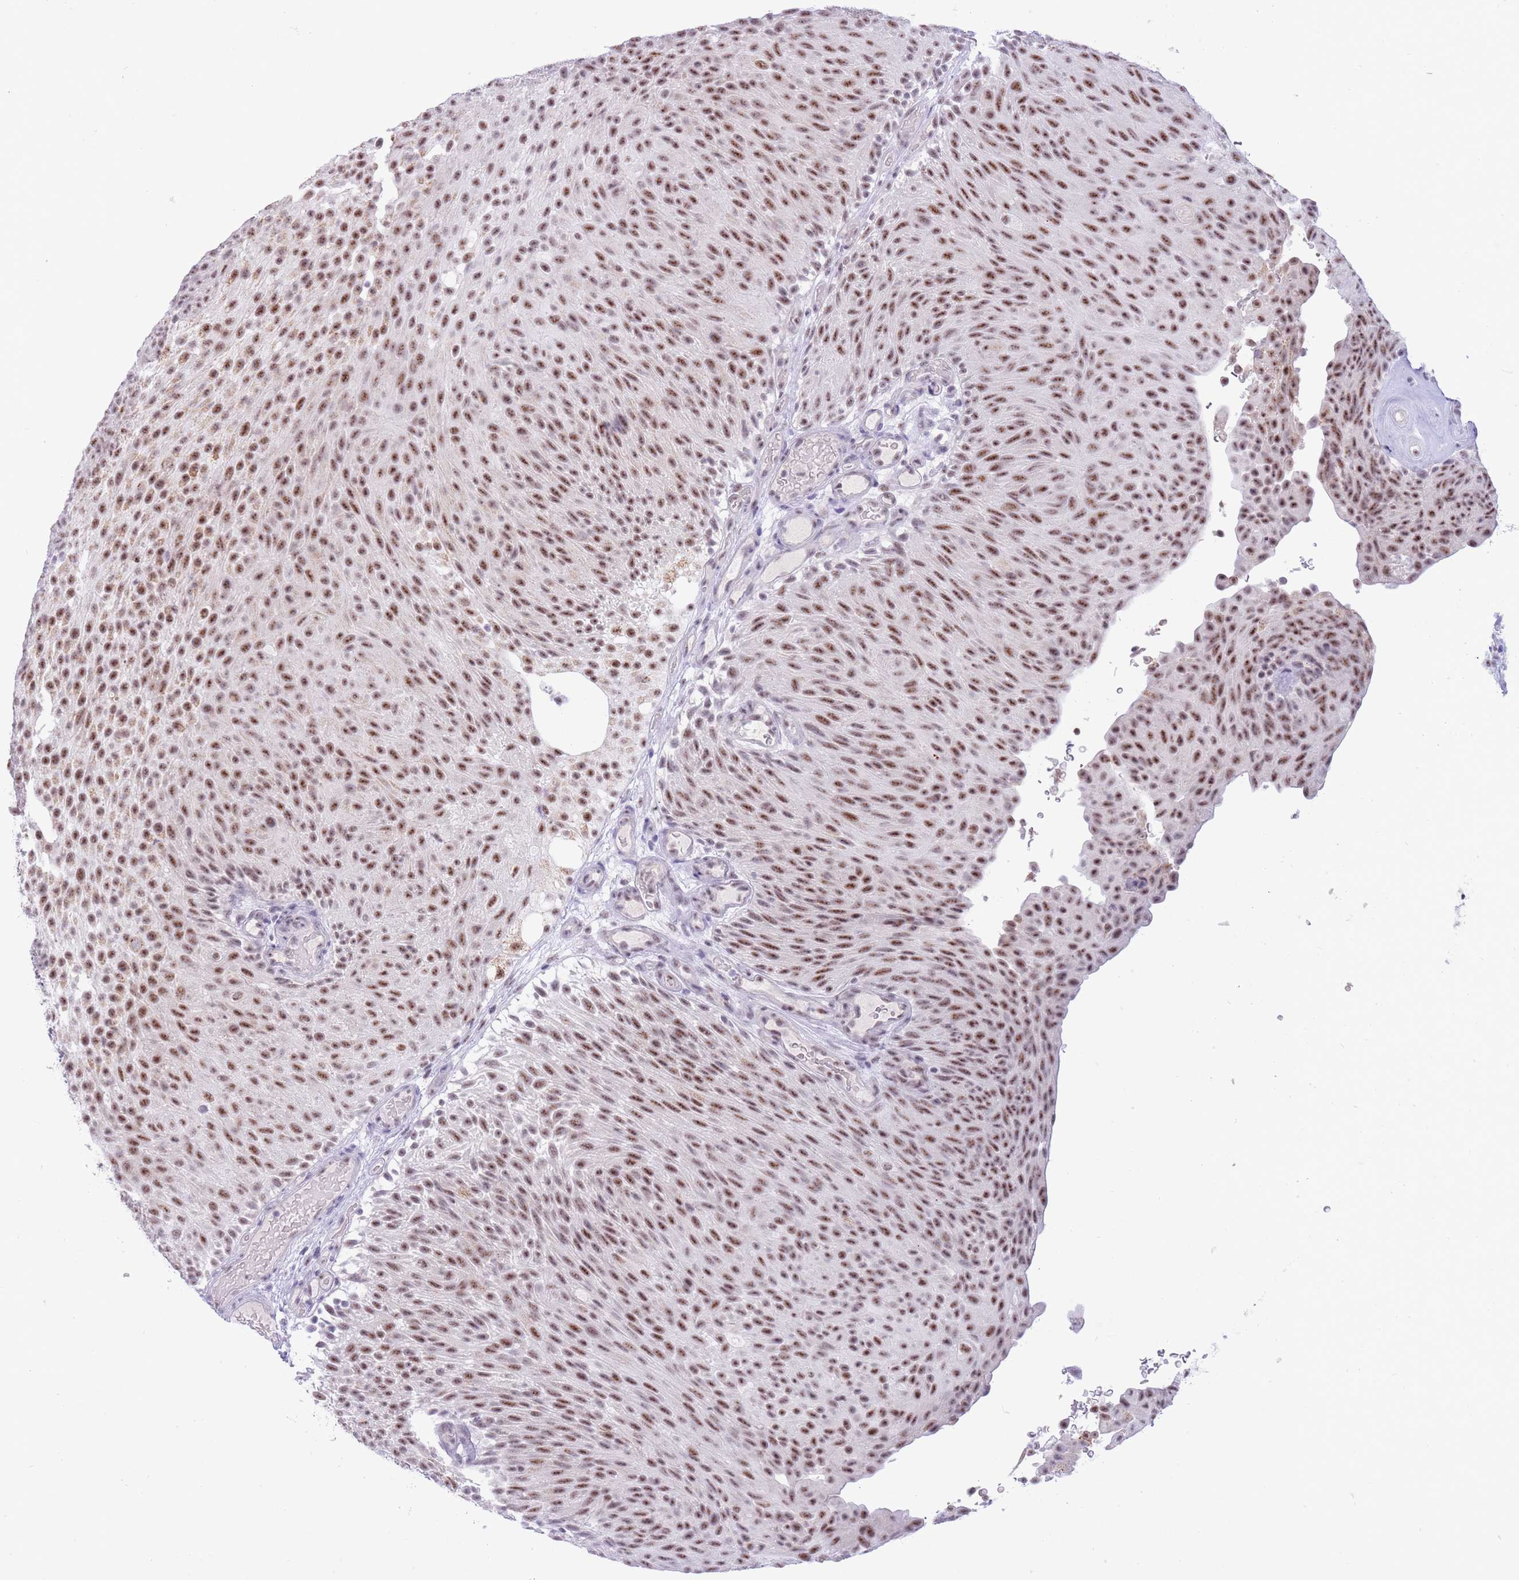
{"staining": {"intensity": "moderate", "quantity": ">75%", "location": "nuclear"}, "tissue": "urothelial cancer", "cell_type": "Tumor cells", "image_type": "cancer", "snomed": [{"axis": "morphology", "description": "Urothelial carcinoma, Low grade"}, {"axis": "topography", "description": "Urinary bladder"}], "caption": "Brown immunohistochemical staining in human urothelial cancer displays moderate nuclear positivity in about >75% of tumor cells.", "gene": "CYP2B6", "patient": {"sex": "male", "age": 78}}